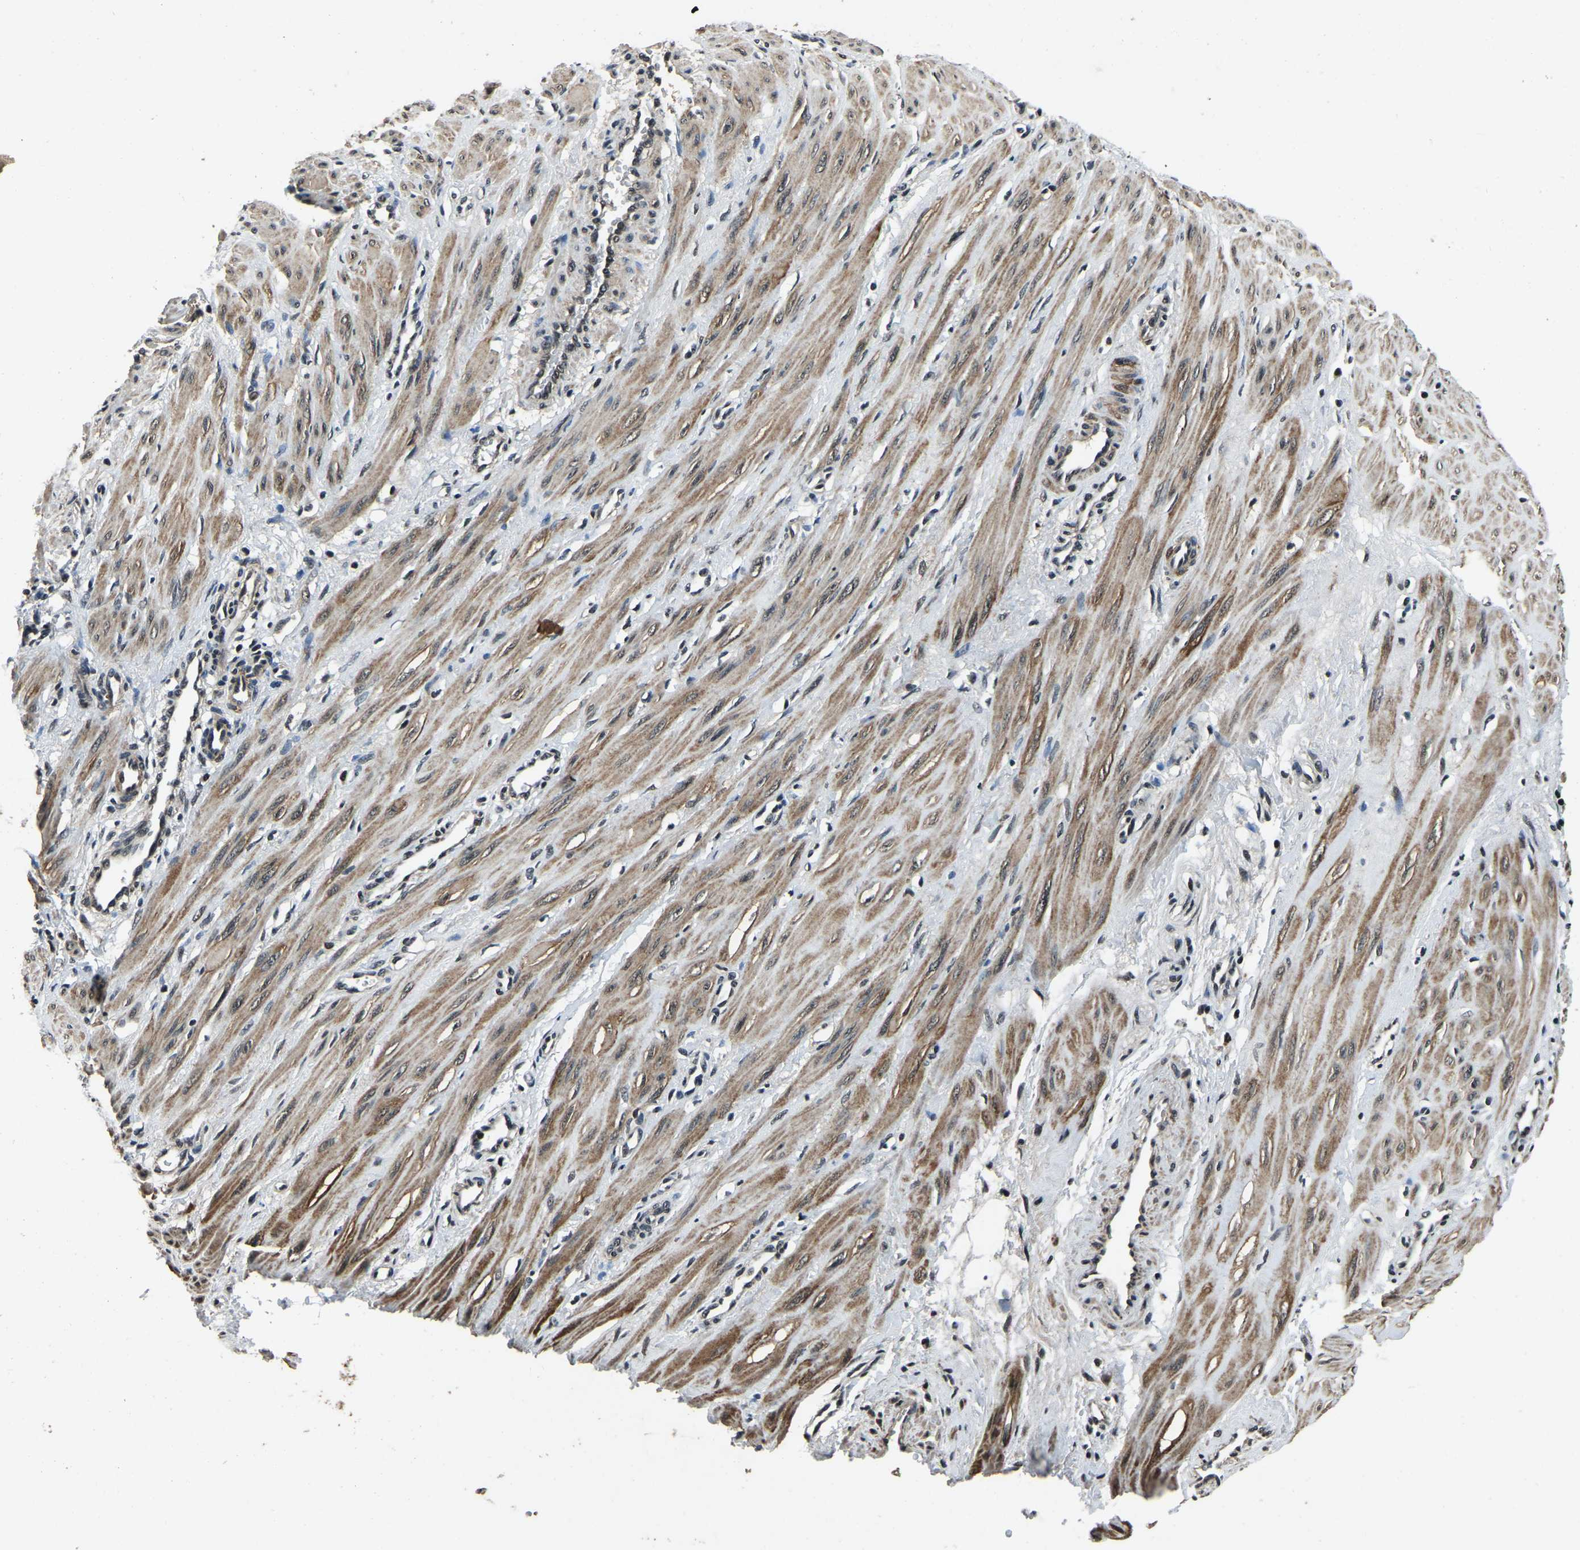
{"staining": {"intensity": "moderate", "quantity": ">75%", "location": "cytoplasmic/membranous"}, "tissue": "smooth muscle", "cell_type": "Smooth muscle cells", "image_type": "normal", "snomed": [{"axis": "morphology", "description": "Normal tissue, NOS"}, {"axis": "topography", "description": "Endometrium"}], "caption": "A brown stain shows moderate cytoplasmic/membranous staining of a protein in smooth muscle cells of unremarkable smooth muscle. The protein is shown in brown color, while the nuclei are stained blue.", "gene": "ANKIB1", "patient": {"sex": "female", "age": 33}}